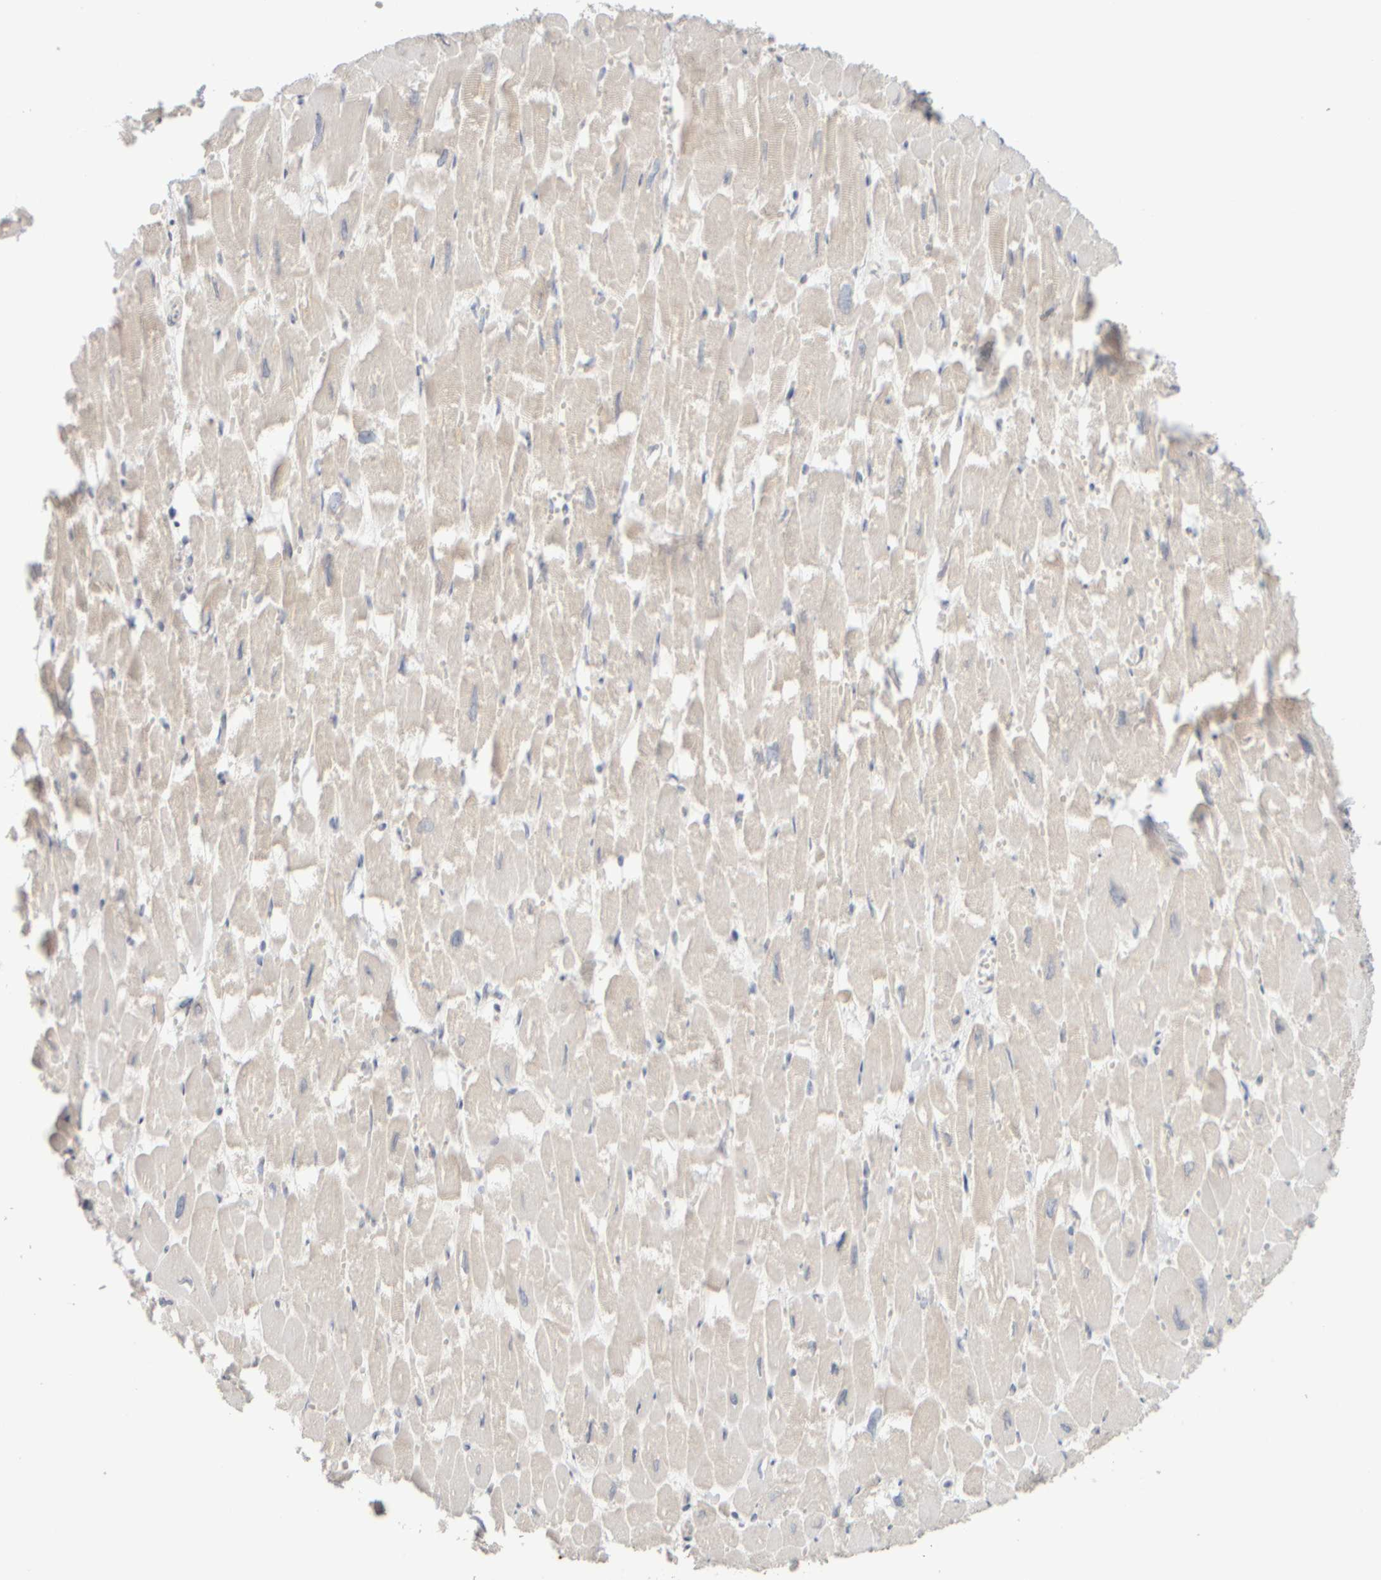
{"staining": {"intensity": "weak", "quantity": "25%-75%", "location": "cytoplasmic/membranous"}, "tissue": "heart muscle", "cell_type": "Cardiomyocytes", "image_type": "normal", "snomed": [{"axis": "morphology", "description": "Normal tissue, NOS"}, {"axis": "topography", "description": "Heart"}], "caption": "Immunohistochemistry (IHC) of unremarkable heart muscle shows low levels of weak cytoplasmic/membranous expression in approximately 25%-75% of cardiomyocytes.", "gene": "GOPC", "patient": {"sex": "male", "age": 54}}